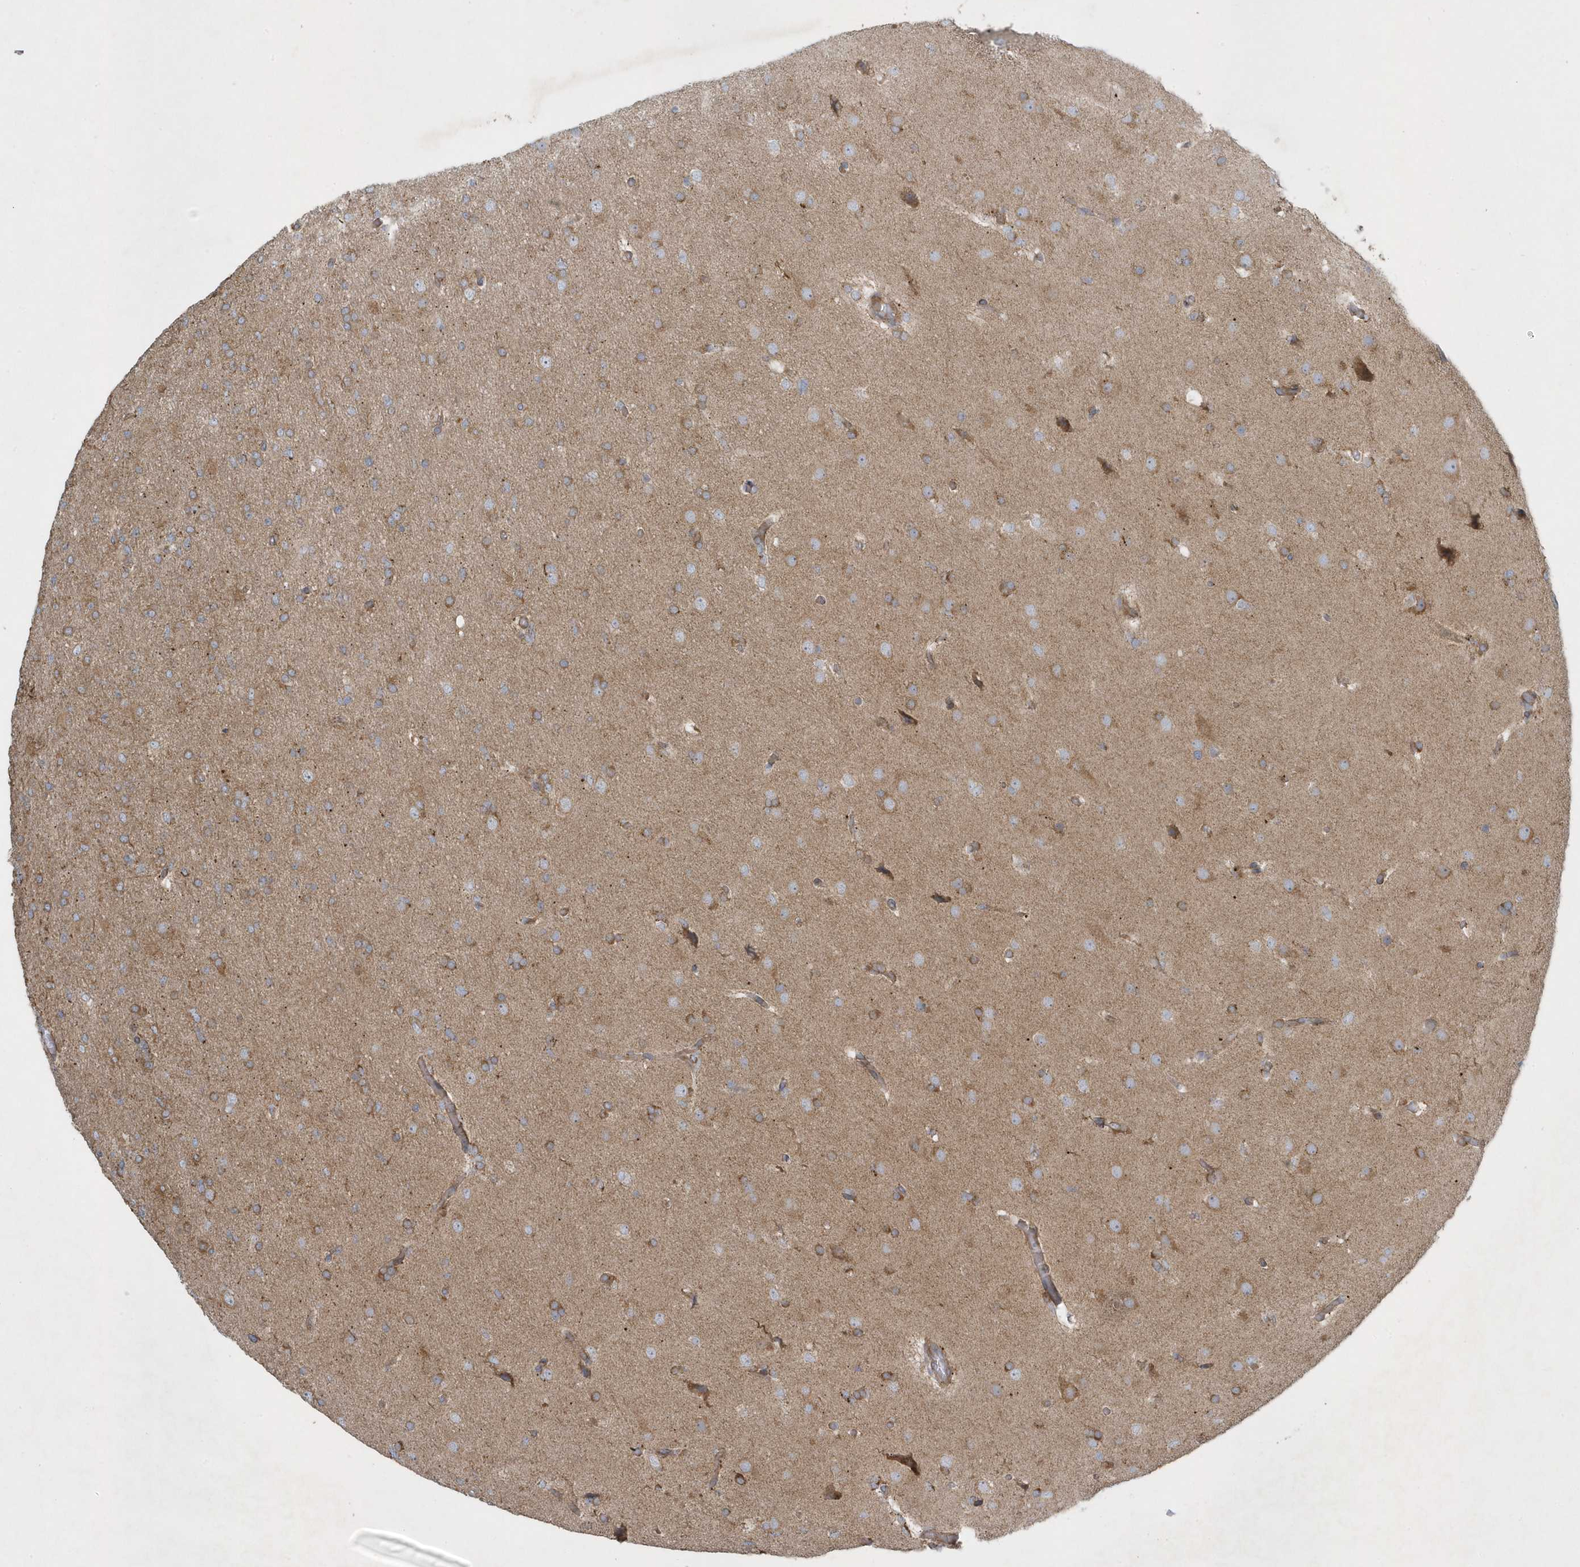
{"staining": {"intensity": "moderate", "quantity": "25%-75%", "location": "cytoplasmic/membranous"}, "tissue": "glioma", "cell_type": "Tumor cells", "image_type": "cancer", "snomed": [{"axis": "morphology", "description": "Glioma, malignant, High grade"}, {"axis": "topography", "description": "Cerebral cortex"}], "caption": "Tumor cells display medium levels of moderate cytoplasmic/membranous positivity in about 25%-75% of cells in human malignant glioma (high-grade).", "gene": "SLC38A2", "patient": {"sex": "female", "age": 36}}